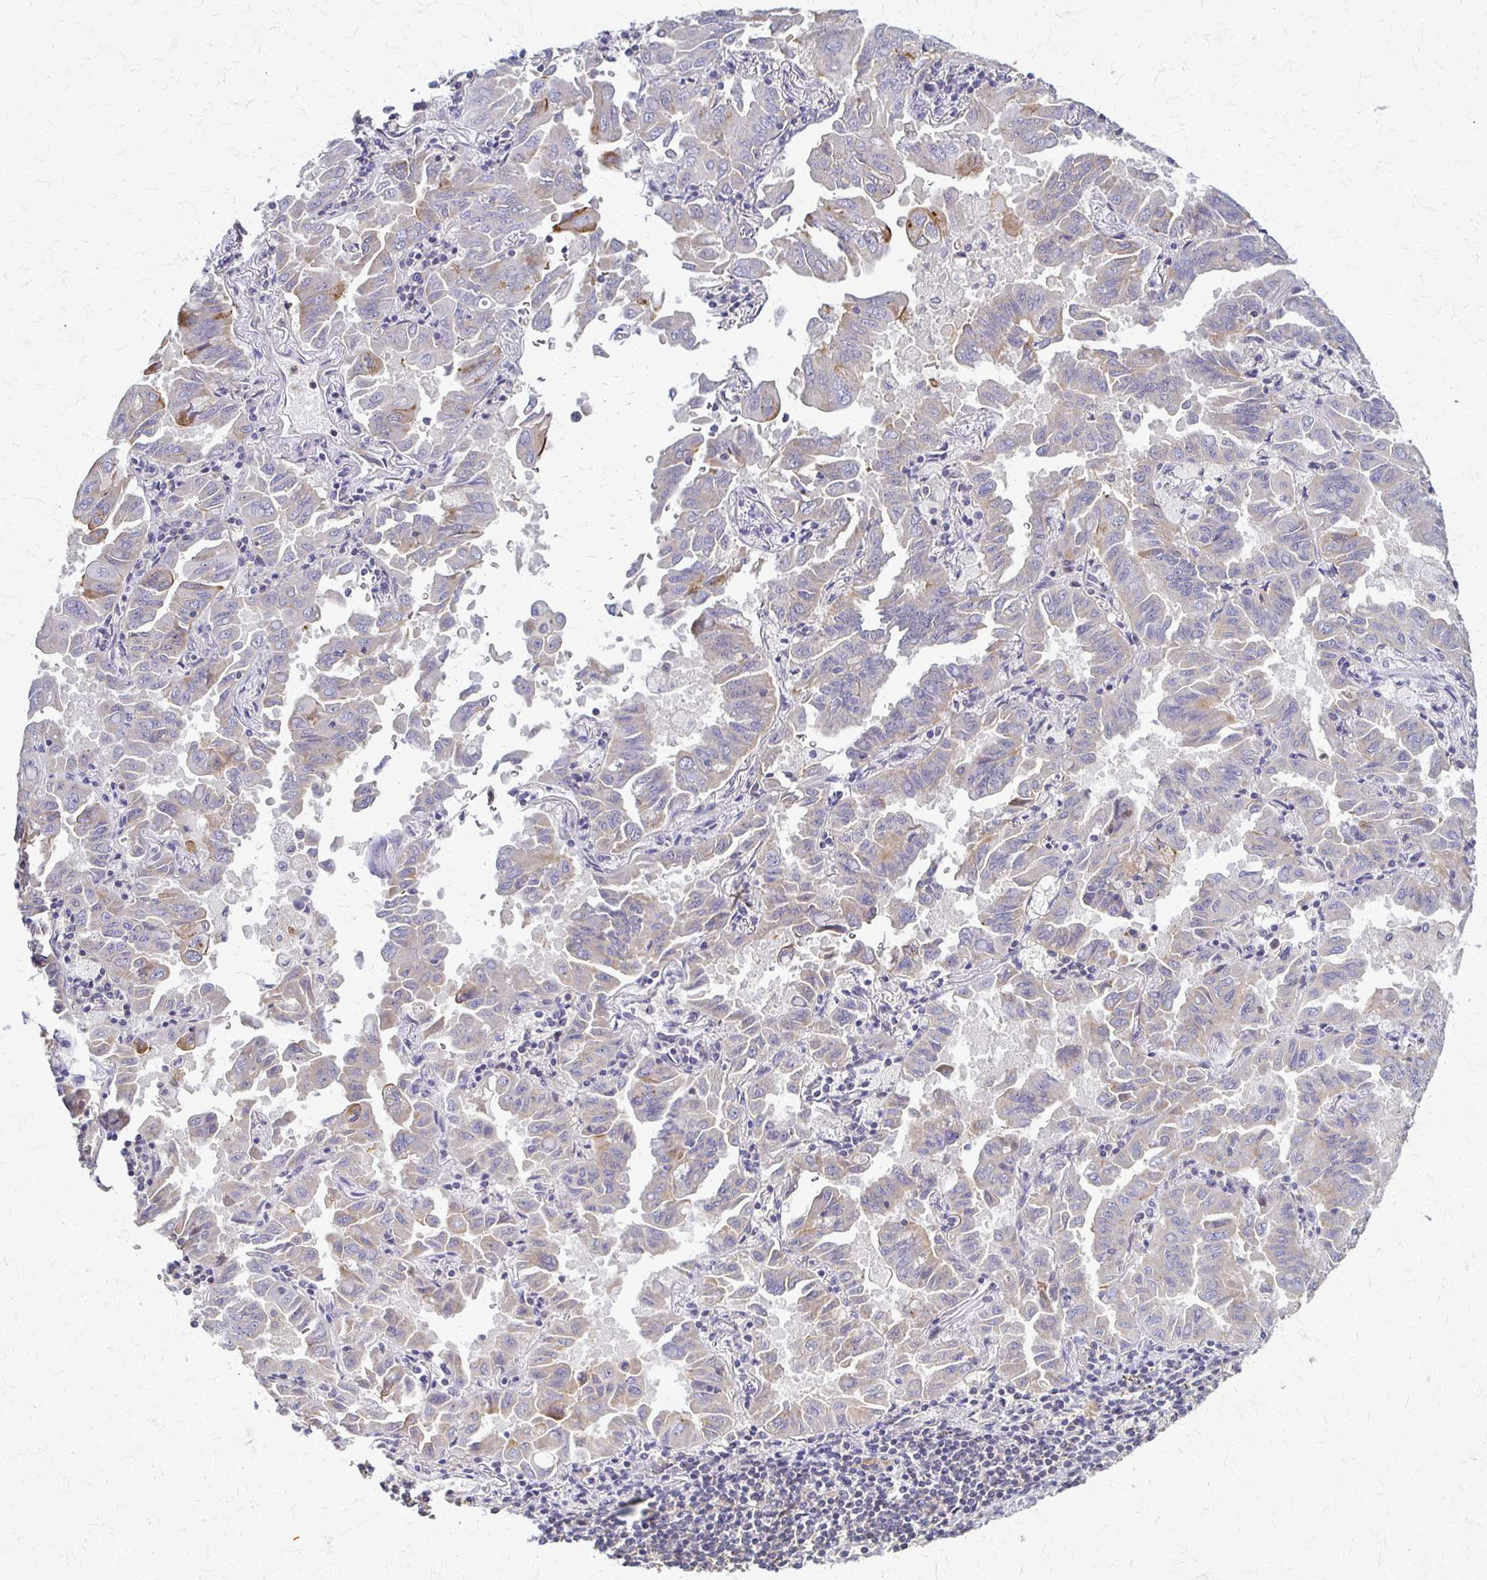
{"staining": {"intensity": "weak", "quantity": "<25%", "location": "cytoplasmic/membranous"}, "tissue": "lung cancer", "cell_type": "Tumor cells", "image_type": "cancer", "snomed": [{"axis": "morphology", "description": "Adenocarcinoma, NOS"}, {"axis": "topography", "description": "Lung"}], "caption": "DAB (3,3'-diaminobenzidine) immunohistochemical staining of human adenocarcinoma (lung) displays no significant positivity in tumor cells. The staining was performed using DAB (3,3'-diaminobenzidine) to visualize the protein expression in brown, while the nuclei were stained in blue with hematoxylin (Magnification: 20x).", "gene": "SLC9A9", "patient": {"sex": "male", "age": 64}}